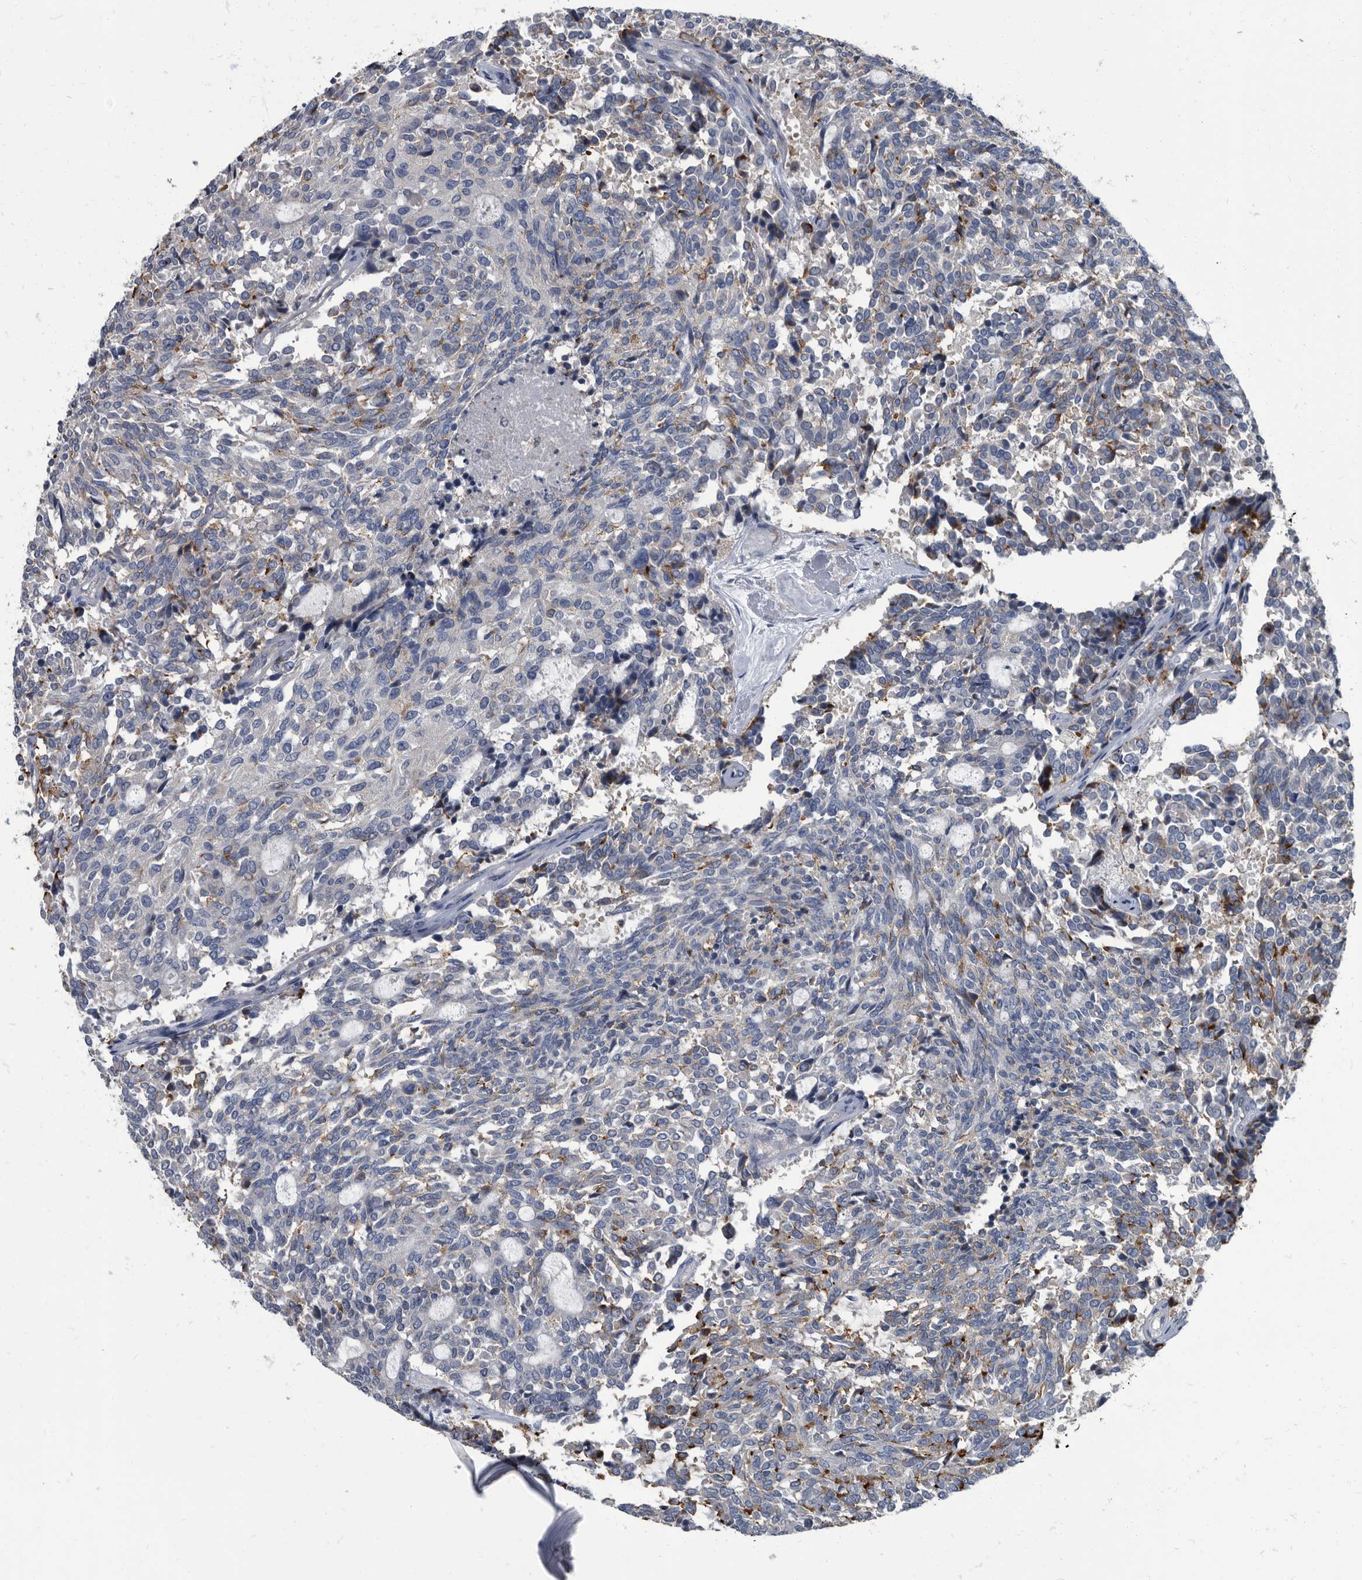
{"staining": {"intensity": "negative", "quantity": "none", "location": "none"}, "tissue": "carcinoid", "cell_type": "Tumor cells", "image_type": "cancer", "snomed": [{"axis": "morphology", "description": "Carcinoid, malignant, NOS"}, {"axis": "topography", "description": "Pancreas"}], "caption": "High power microscopy image of an immunohistochemistry micrograph of carcinoid, revealing no significant staining in tumor cells.", "gene": "CDV3", "patient": {"sex": "female", "age": 54}}